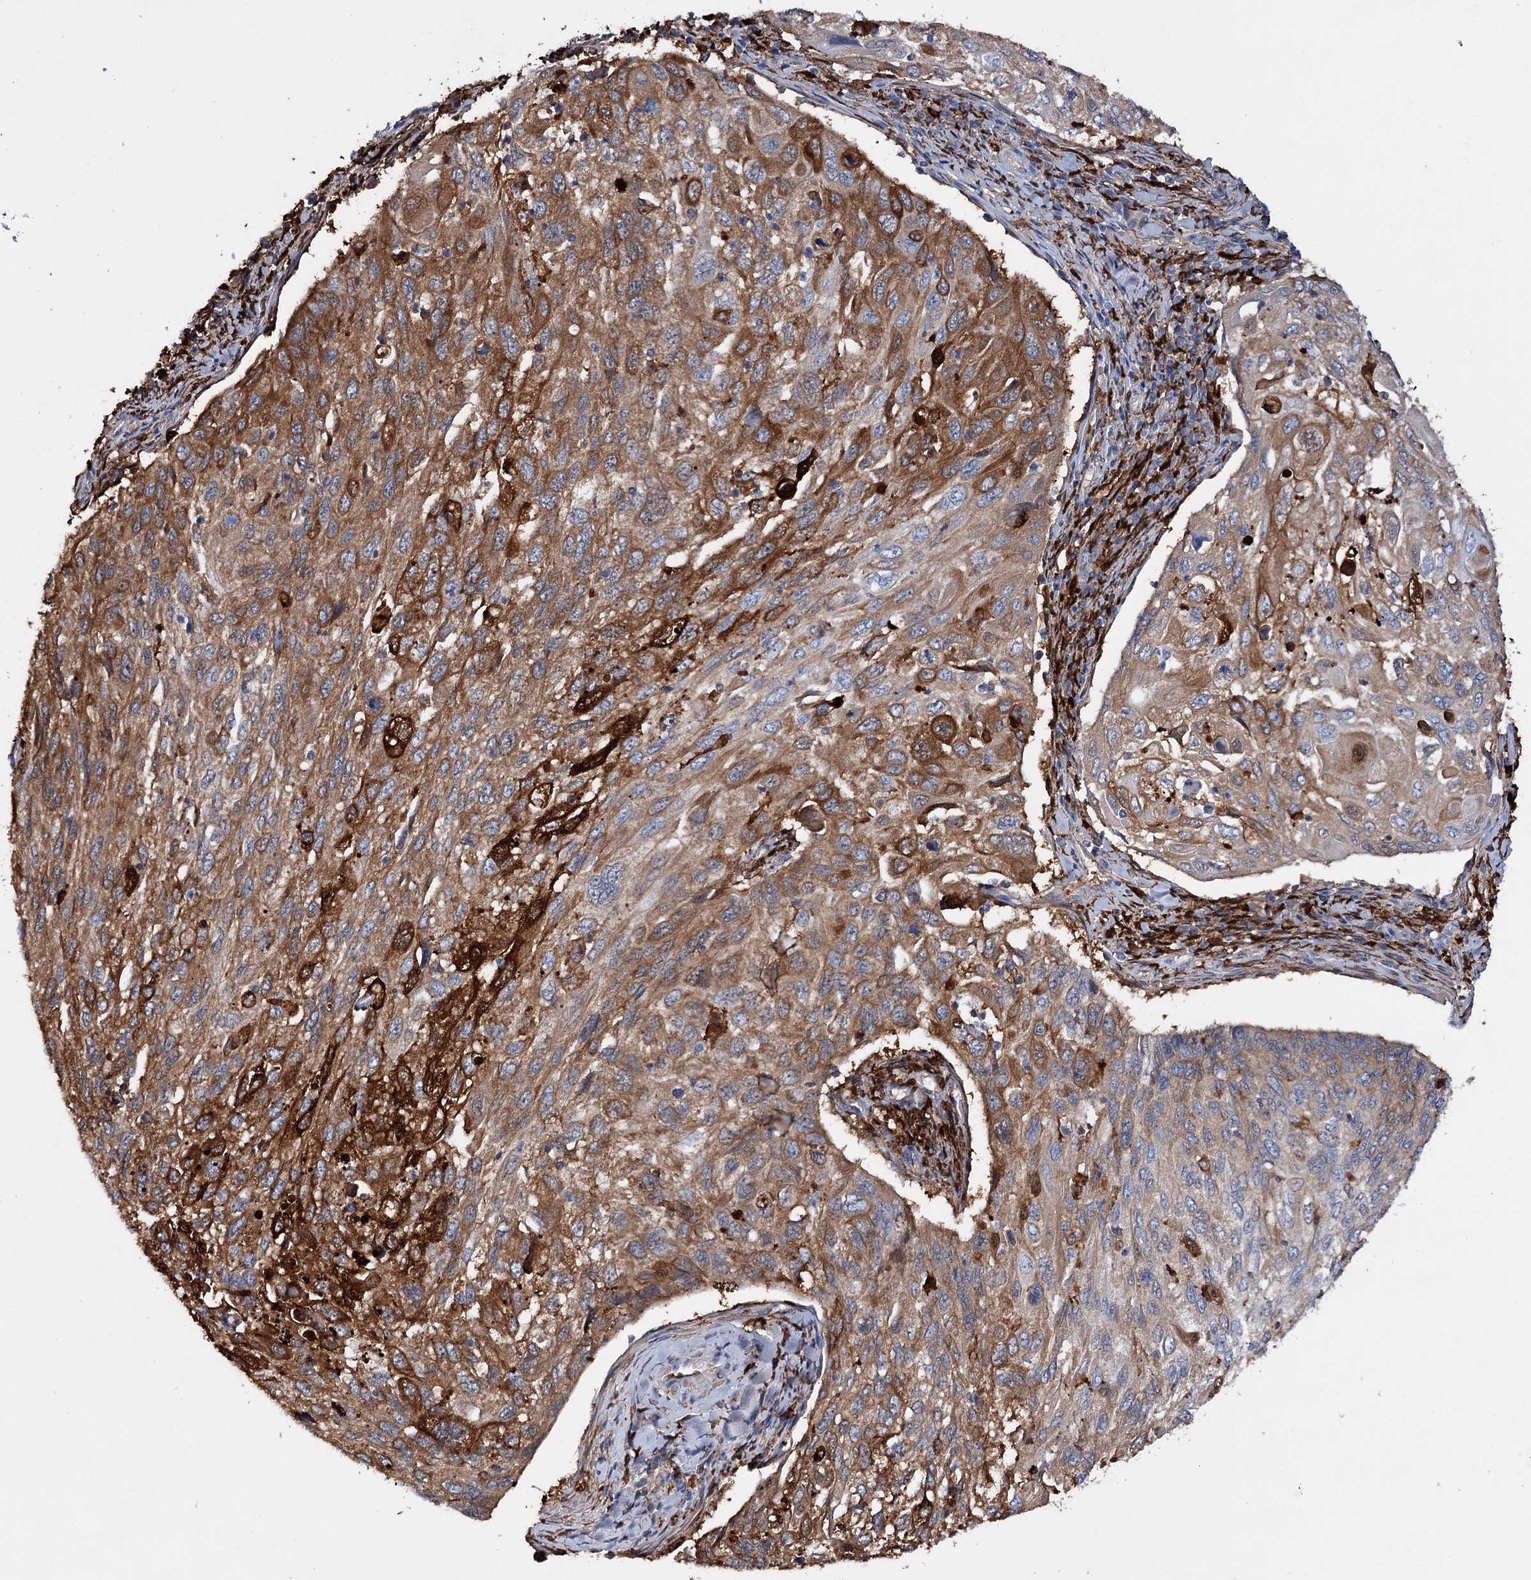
{"staining": {"intensity": "strong", "quantity": ">75%", "location": "cytoplasmic/membranous"}, "tissue": "cervical cancer", "cell_type": "Tumor cells", "image_type": "cancer", "snomed": [{"axis": "morphology", "description": "Squamous cell carcinoma, NOS"}, {"axis": "topography", "description": "Cervix"}], "caption": "A brown stain highlights strong cytoplasmic/membranous positivity of a protein in human cervical cancer tumor cells.", "gene": "CFAP46", "patient": {"sex": "female", "age": 70}}